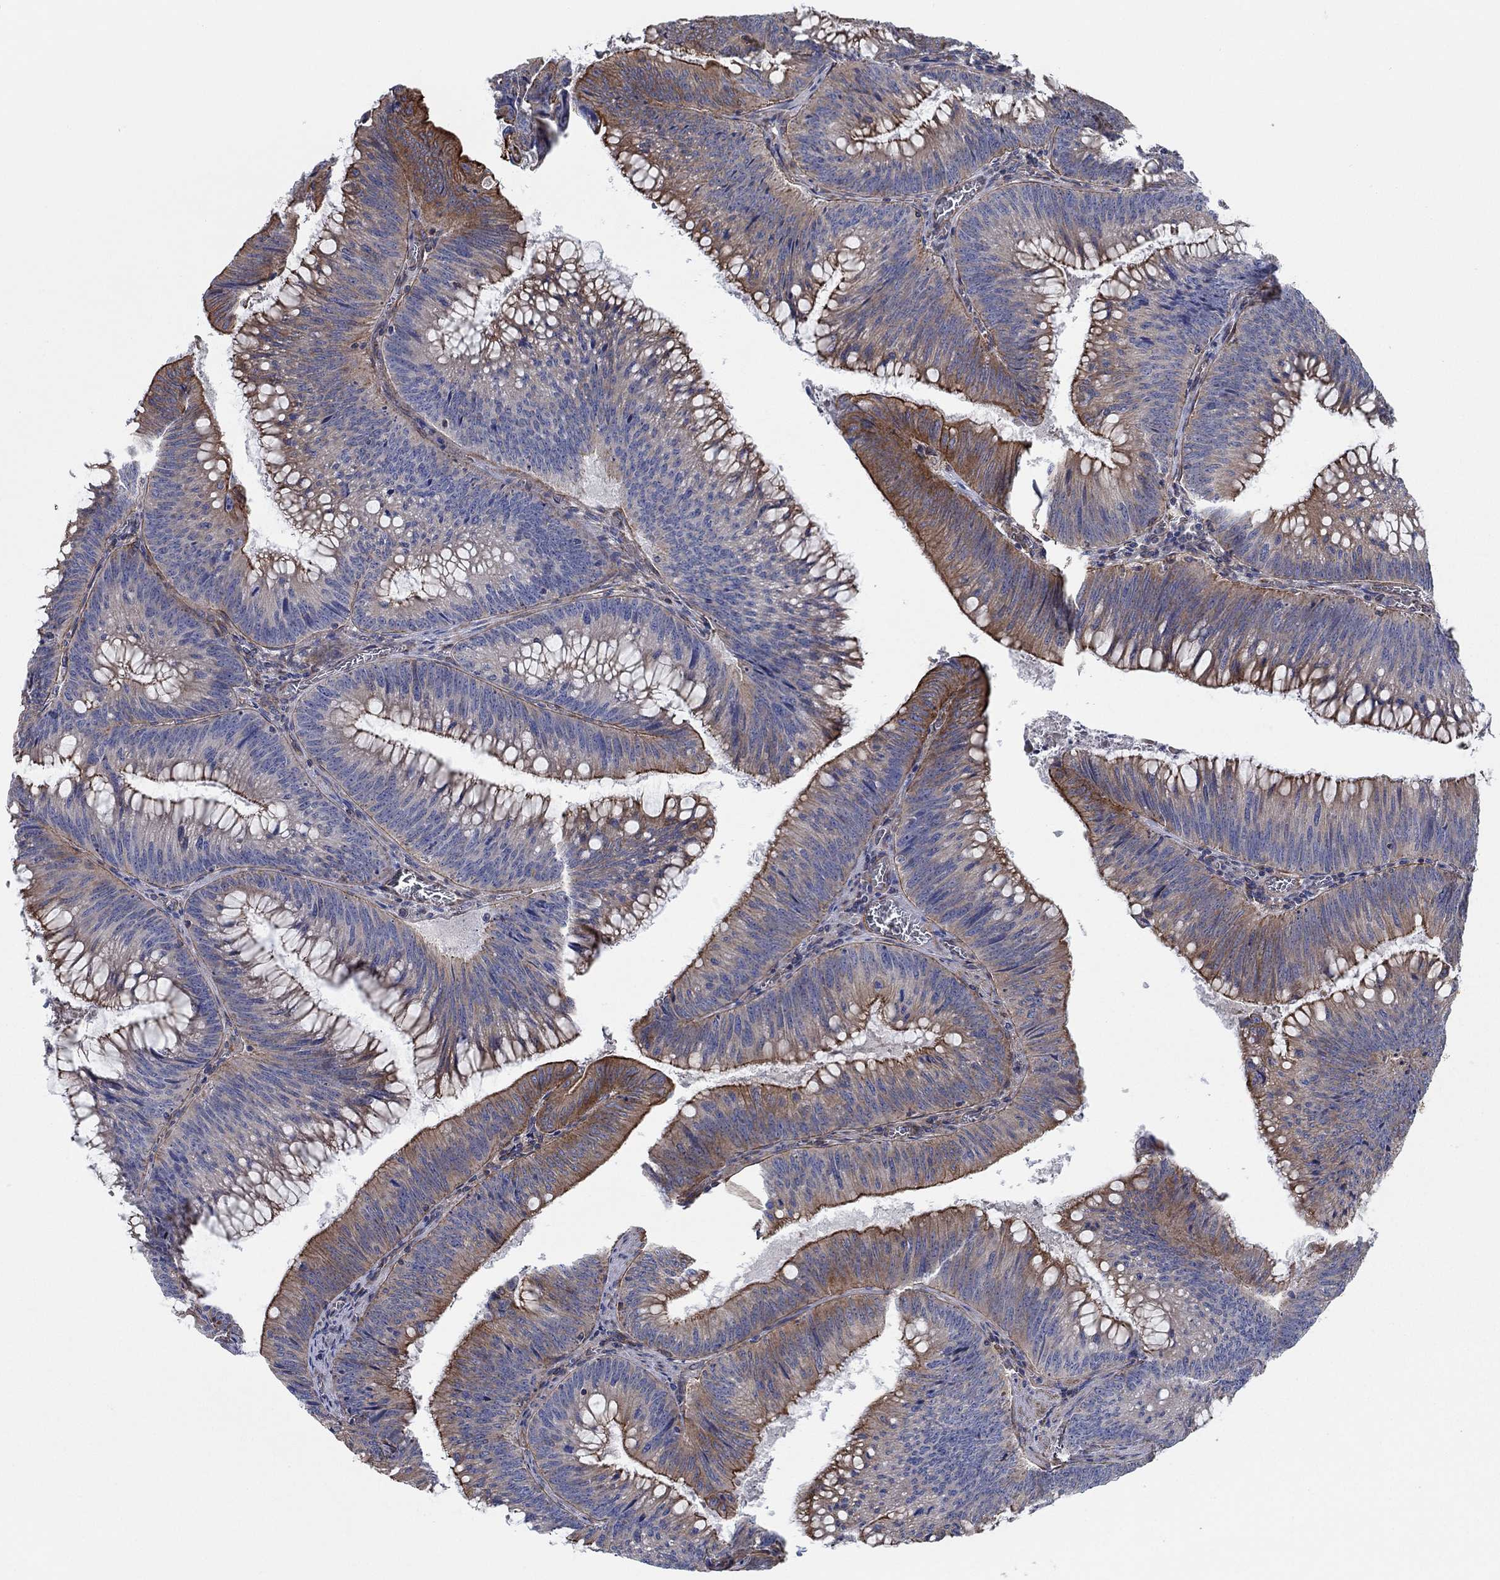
{"staining": {"intensity": "strong", "quantity": "25%-75%", "location": "cytoplasmic/membranous"}, "tissue": "colorectal cancer", "cell_type": "Tumor cells", "image_type": "cancer", "snomed": [{"axis": "morphology", "description": "Adenocarcinoma, NOS"}, {"axis": "topography", "description": "Rectum"}], "caption": "Colorectal adenocarcinoma stained with a protein marker displays strong staining in tumor cells.", "gene": "FMN1", "patient": {"sex": "female", "age": 72}}